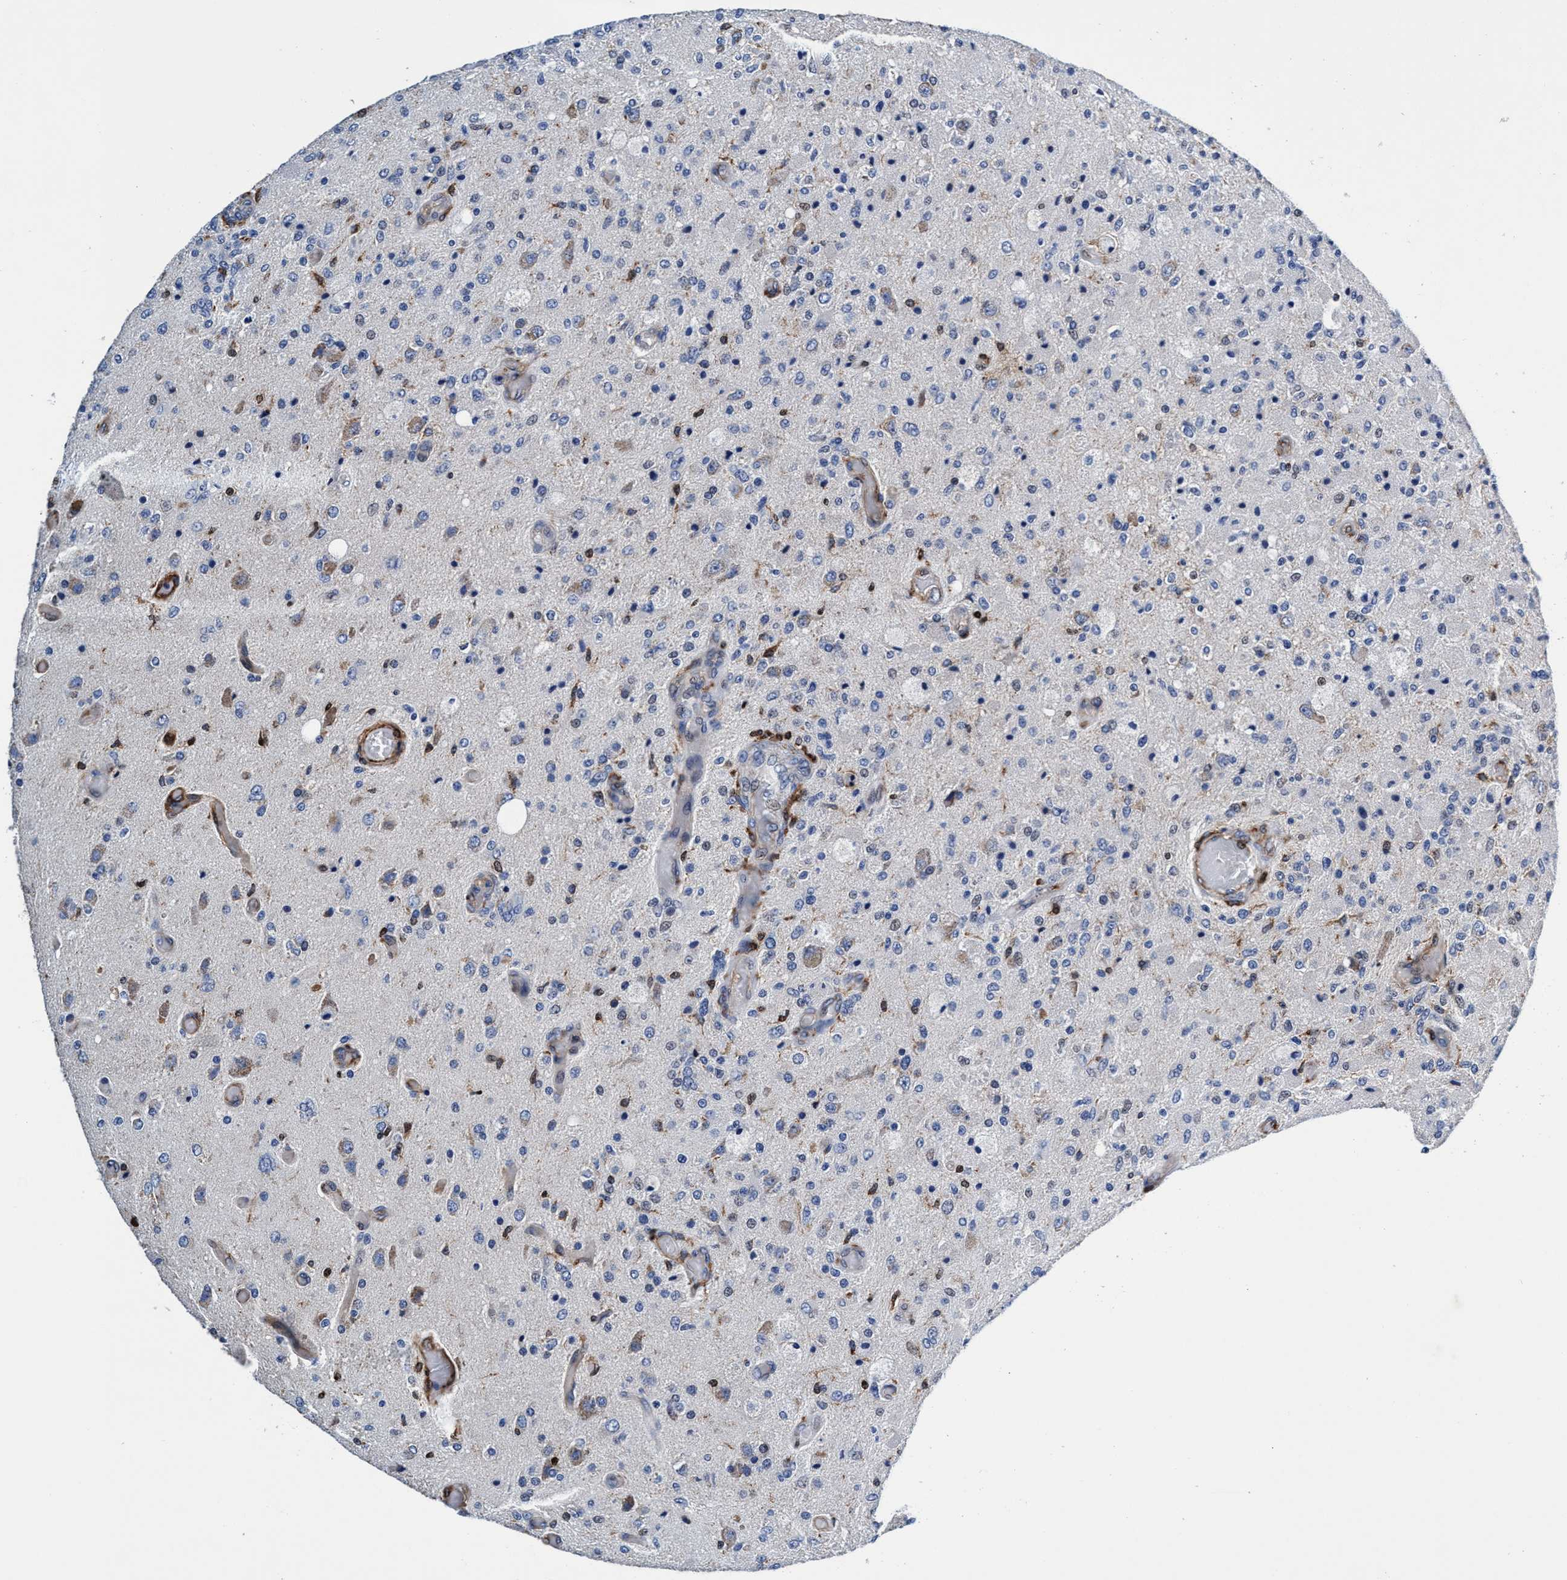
{"staining": {"intensity": "weak", "quantity": "<25%", "location": "cytoplasmic/membranous"}, "tissue": "glioma", "cell_type": "Tumor cells", "image_type": "cancer", "snomed": [{"axis": "morphology", "description": "Normal tissue, NOS"}, {"axis": "morphology", "description": "Glioma, malignant, High grade"}, {"axis": "topography", "description": "Cerebral cortex"}], "caption": "Malignant glioma (high-grade) stained for a protein using IHC exhibits no expression tumor cells.", "gene": "UBALD2", "patient": {"sex": "male", "age": 77}}